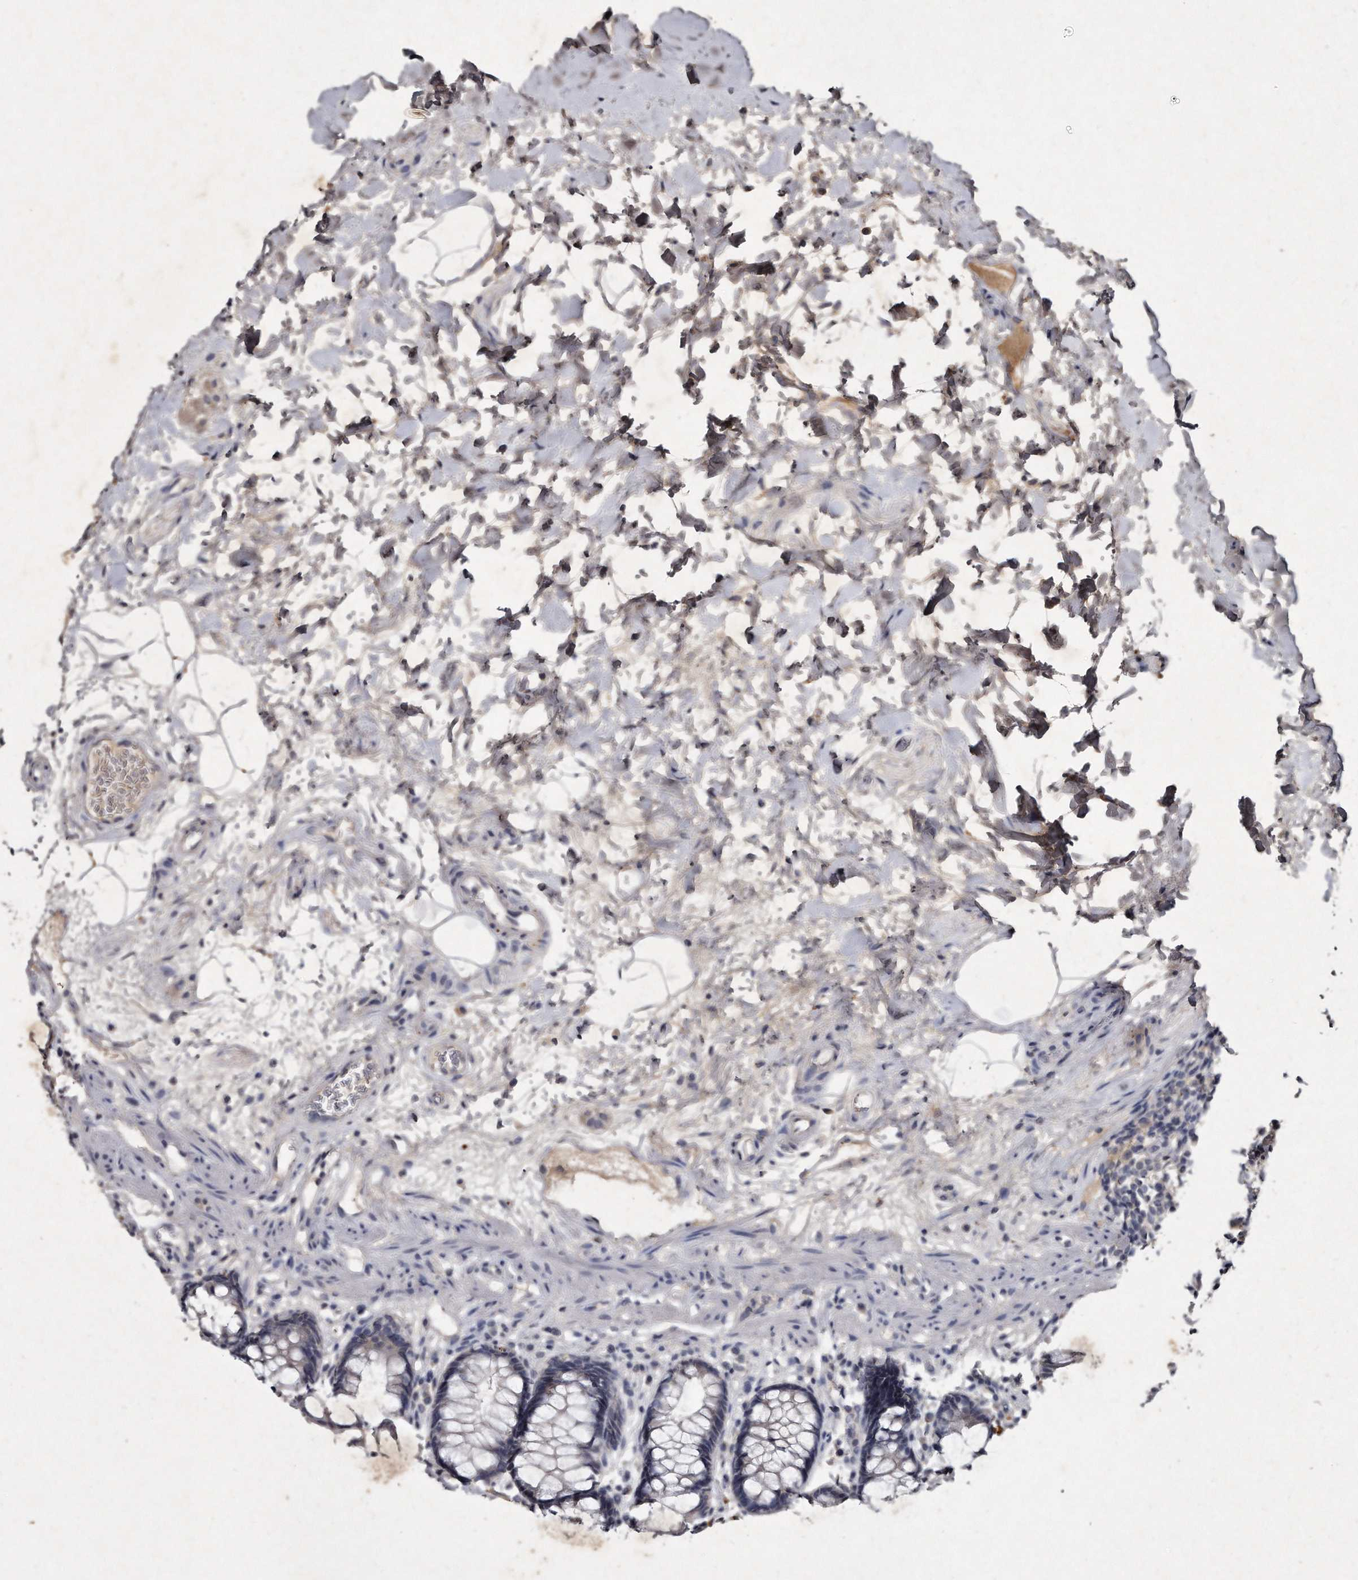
{"staining": {"intensity": "weak", "quantity": "<25%", "location": "cytoplasmic/membranous"}, "tissue": "rectum", "cell_type": "Glandular cells", "image_type": "normal", "snomed": [{"axis": "morphology", "description": "Normal tissue, NOS"}, {"axis": "topography", "description": "Rectum"}], "caption": "Protein analysis of normal rectum shows no significant positivity in glandular cells. The staining was performed using DAB to visualize the protein expression in brown, while the nuclei were stained in blue with hematoxylin (Magnification: 20x).", "gene": "KLHDC3", "patient": {"sex": "male", "age": 64}}